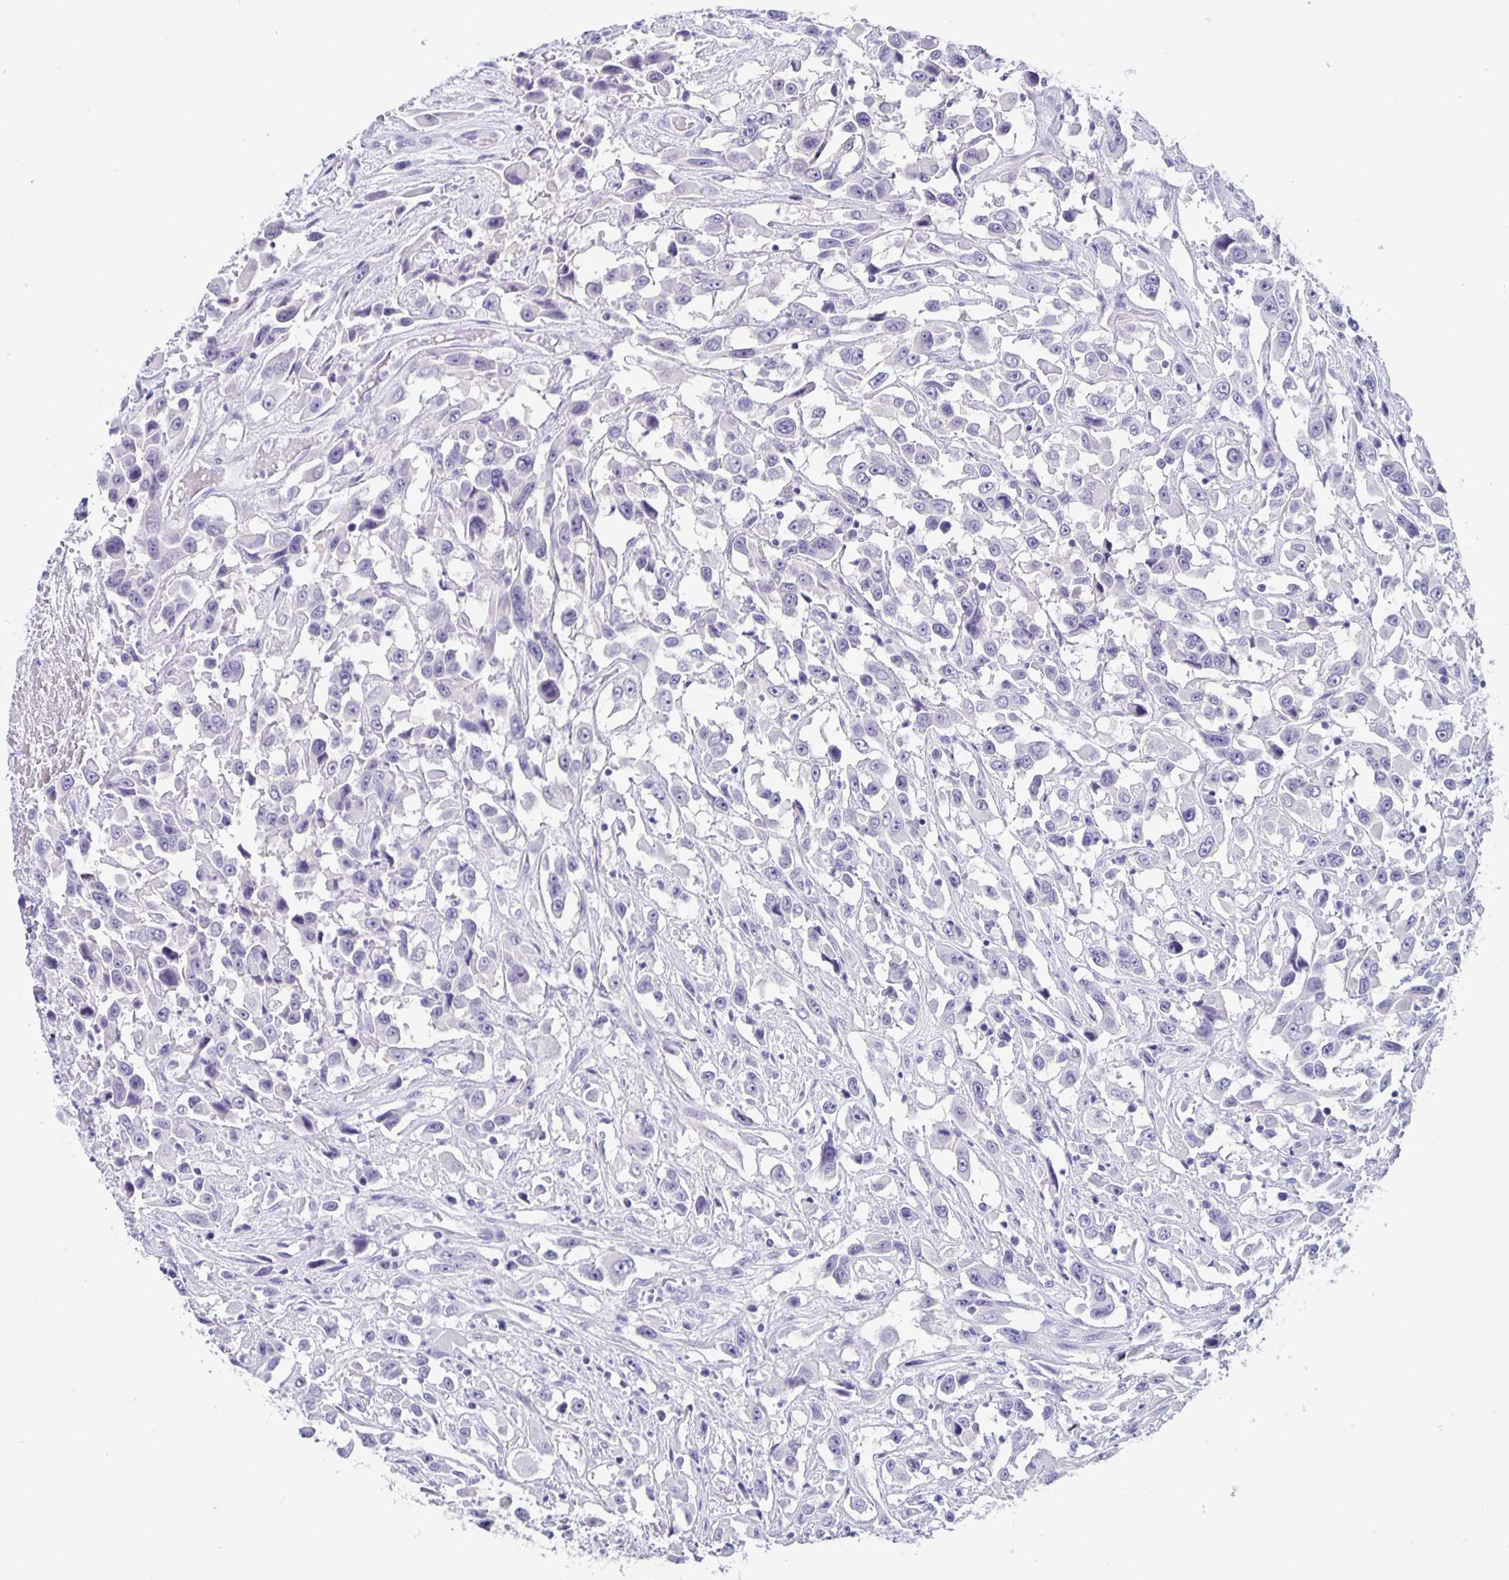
{"staining": {"intensity": "negative", "quantity": "none", "location": "none"}, "tissue": "urothelial cancer", "cell_type": "Tumor cells", "image_type": "cancer", "snomed": [{"axis": "morphology", "description": "Urothelial carcinoma, High grade"}, {"axis": "topography", "description": "Urinary bladder"}], "caption": "Immunohistochemical staining of human urothelial cancer reveals no significant expression in tumor cells.", "gene": "ODF3B", "patient": {"sex": "male", "age": 53}}